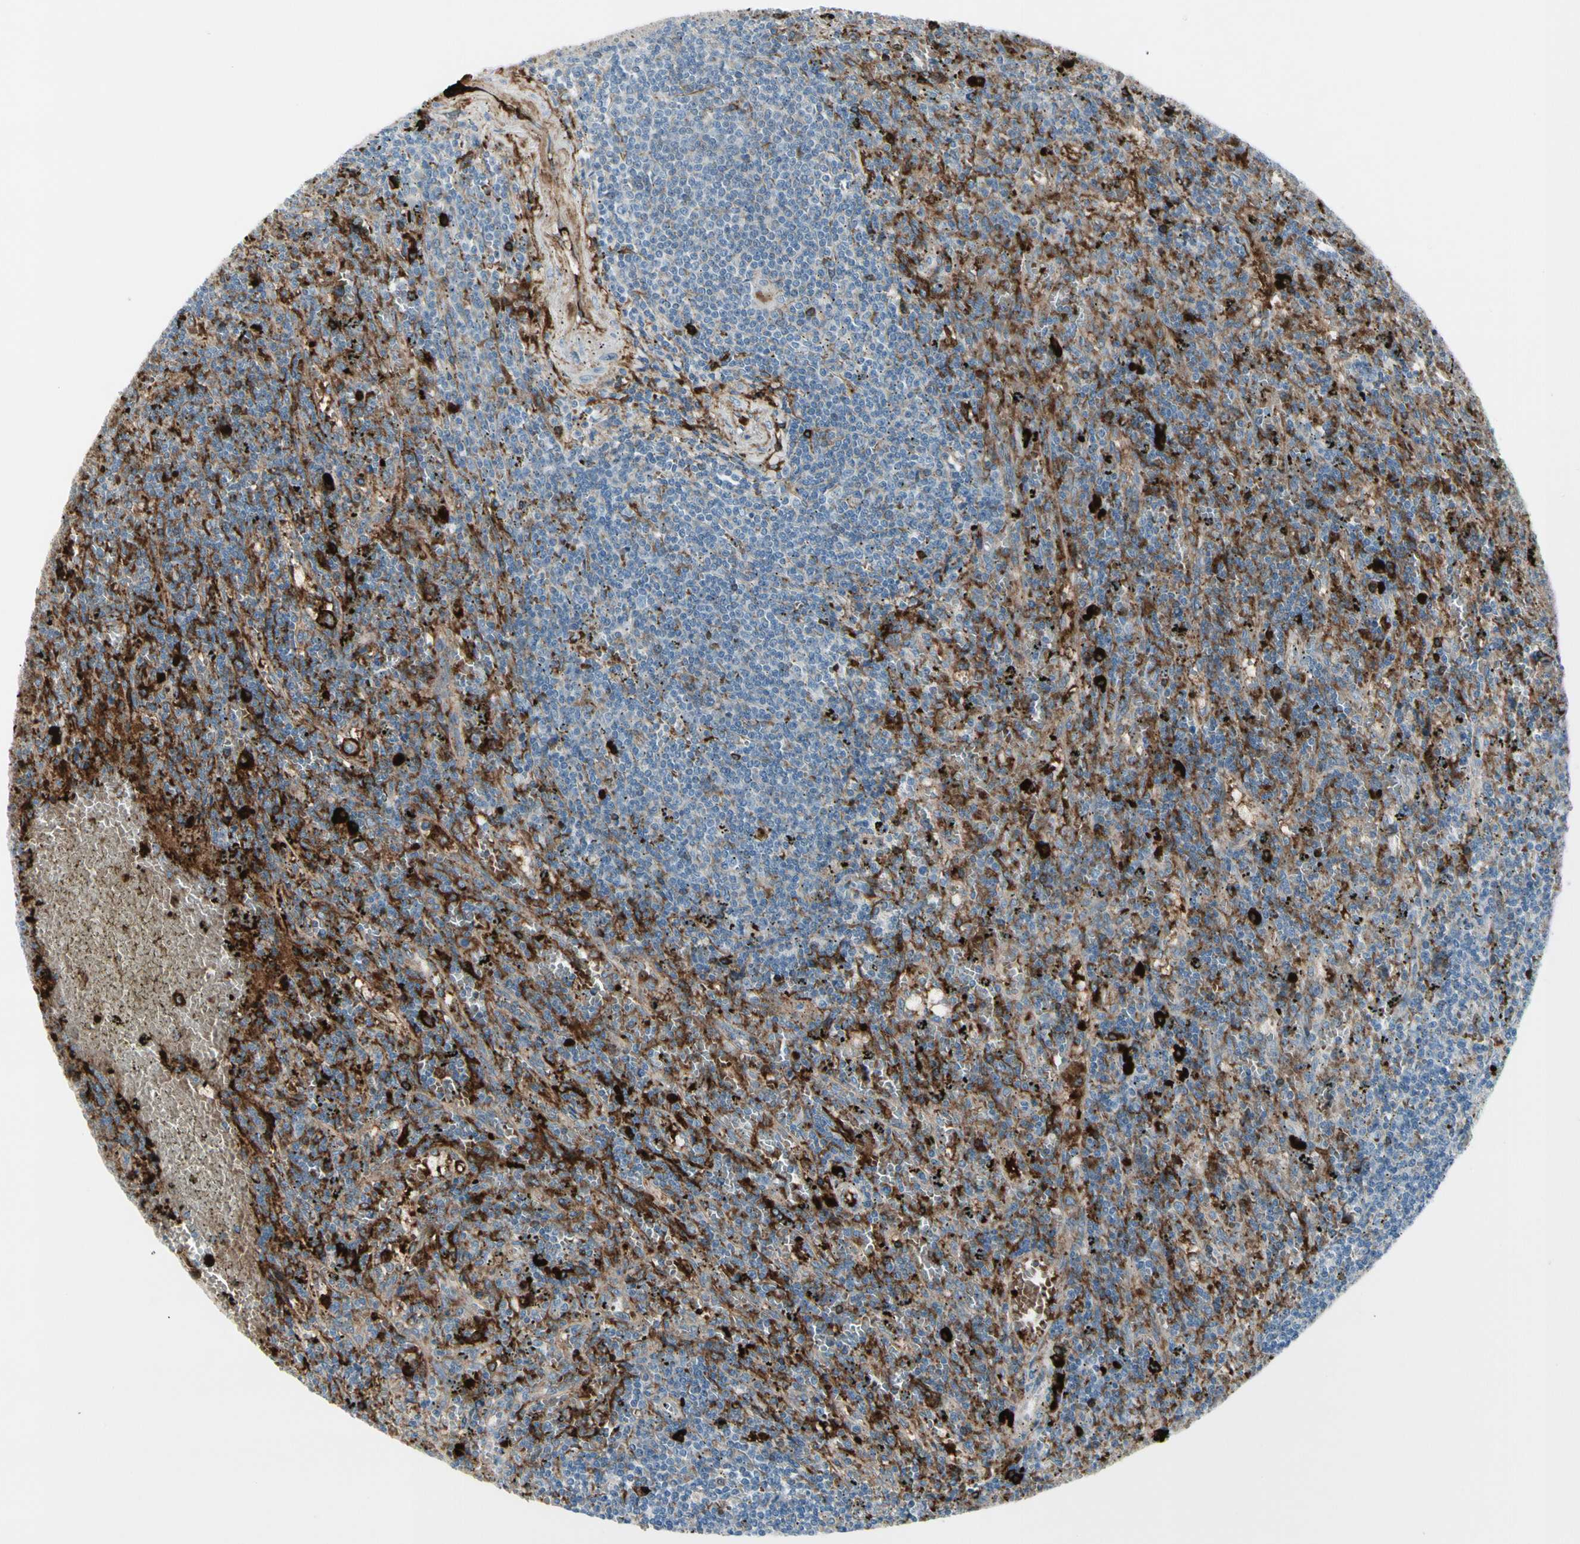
{"staining": {"intensity": "strong", "quantity": ">75%", "location": "cytoplasmic/membranous"}, "tissue": "lymphoma", "cell_type": "Tumor cells", "image_type": "cancer", "snomed": [{"axis": "morphology", "description": "Malignant lymphoma, non-Hodgkin's type, Low grade"}, {"axis": "topography", "description": "Spleen"}], "caption": "The micrograph exhibits staining of malignant lymphoma, non-Hodgkin's type (low-grade), revealing strong cytoplasmic/membranous protein positivity (brown color) within tumor cells.", "gene": "IGHG1", "patient": {"sex": "male", "age": 76}}